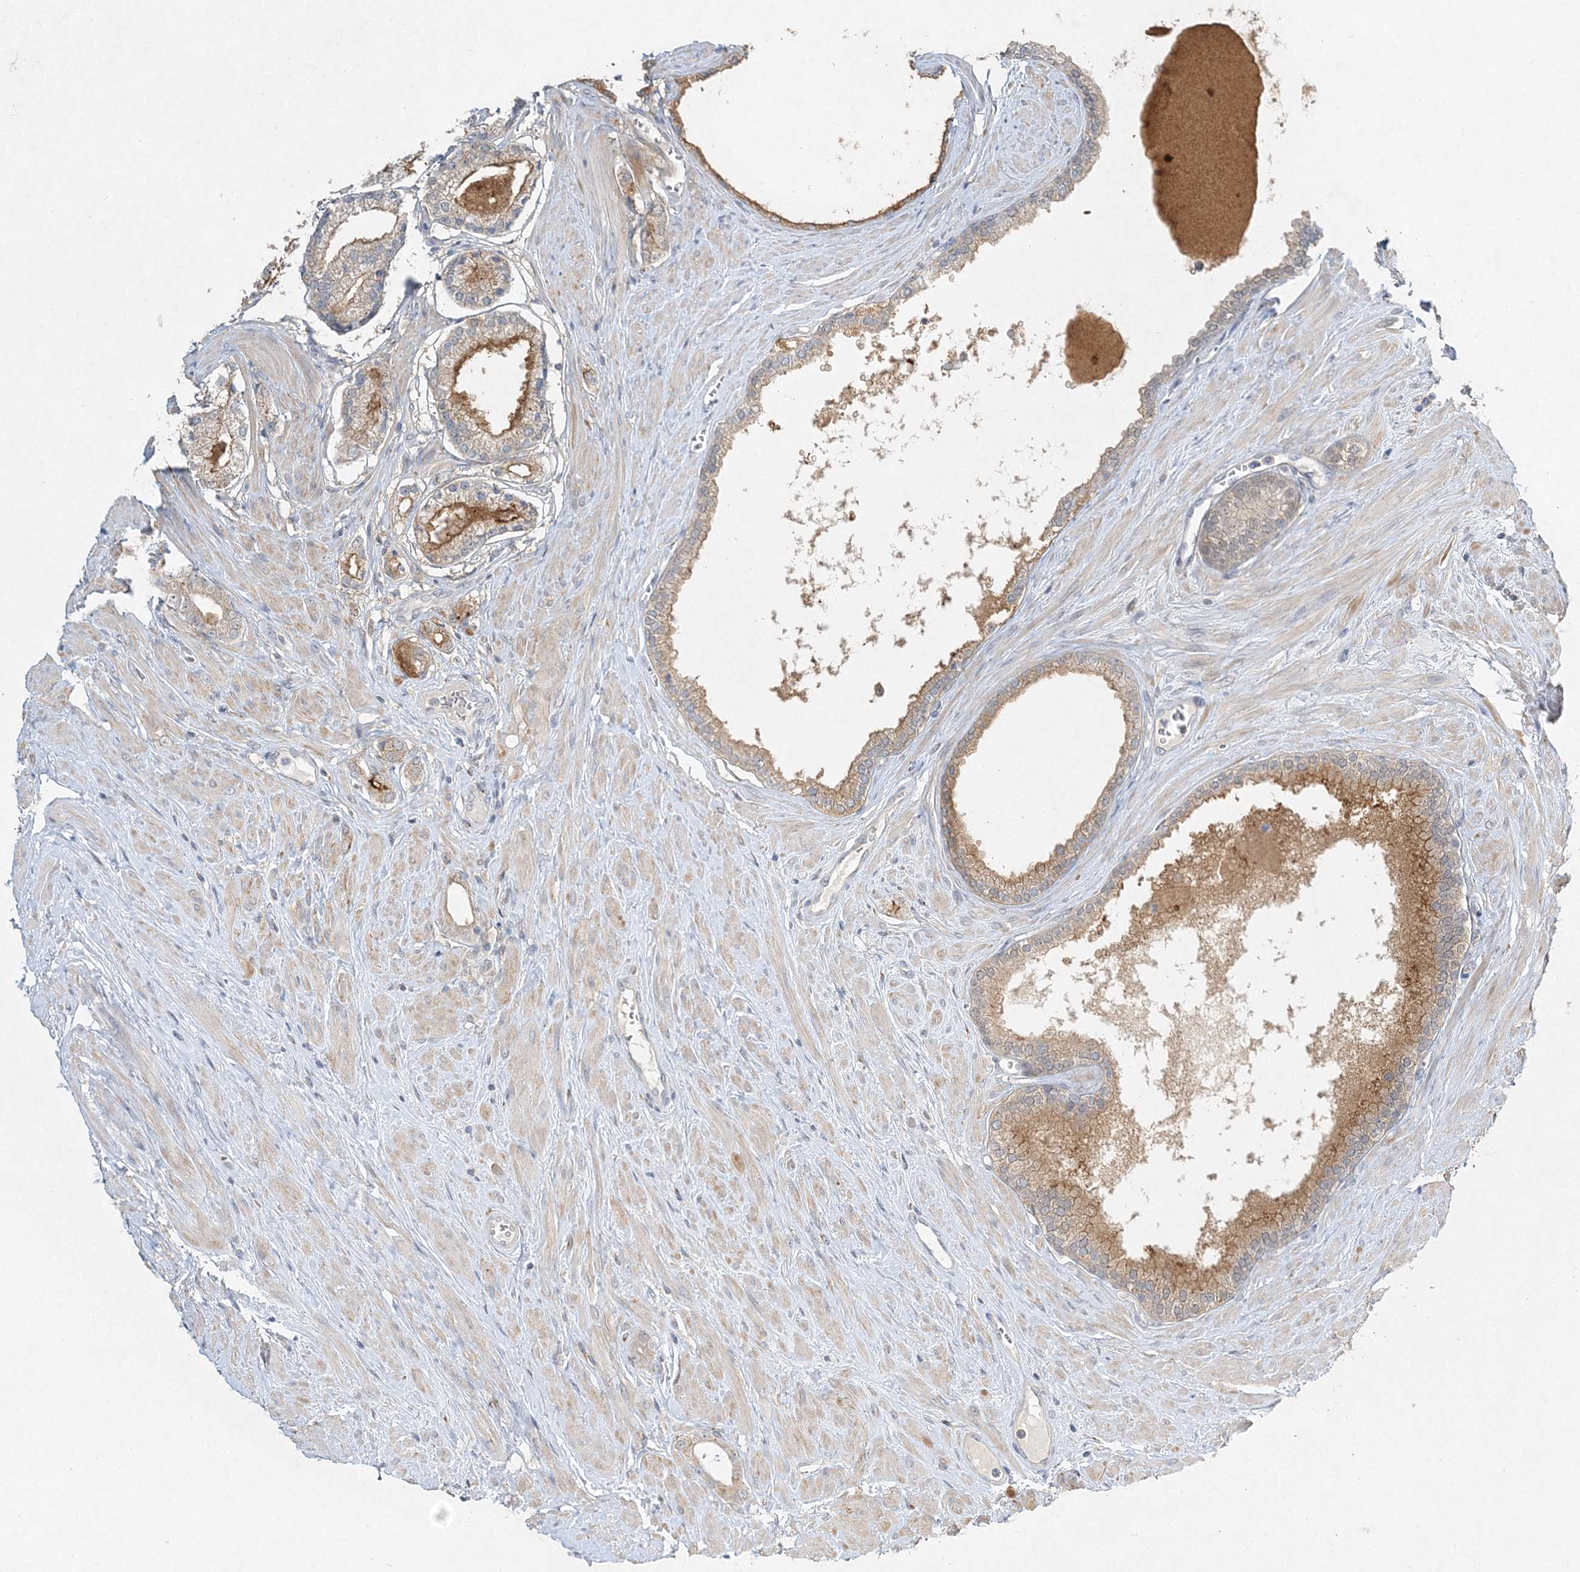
{"staining": {"intensity": "moderate", "quantity": "<25%", "location": "cytoplasmic/membranous"}, "tissue": "prostate cancer", "cell_type": "Tumor cells", "image_type": "cancer", "snomed": [{"axis": "morphology", "description": "Adenocarcinoma, Low grade"}, {"axis": "topography", "description": "Prostate"}], "caption": "Tumor cells display low levels of moderate cytoplasmic/membranous positivity in about <25% of cells in prostate cancer.", "gene": "MAT2B", "patient": {"sex": "male", "age": 62}}